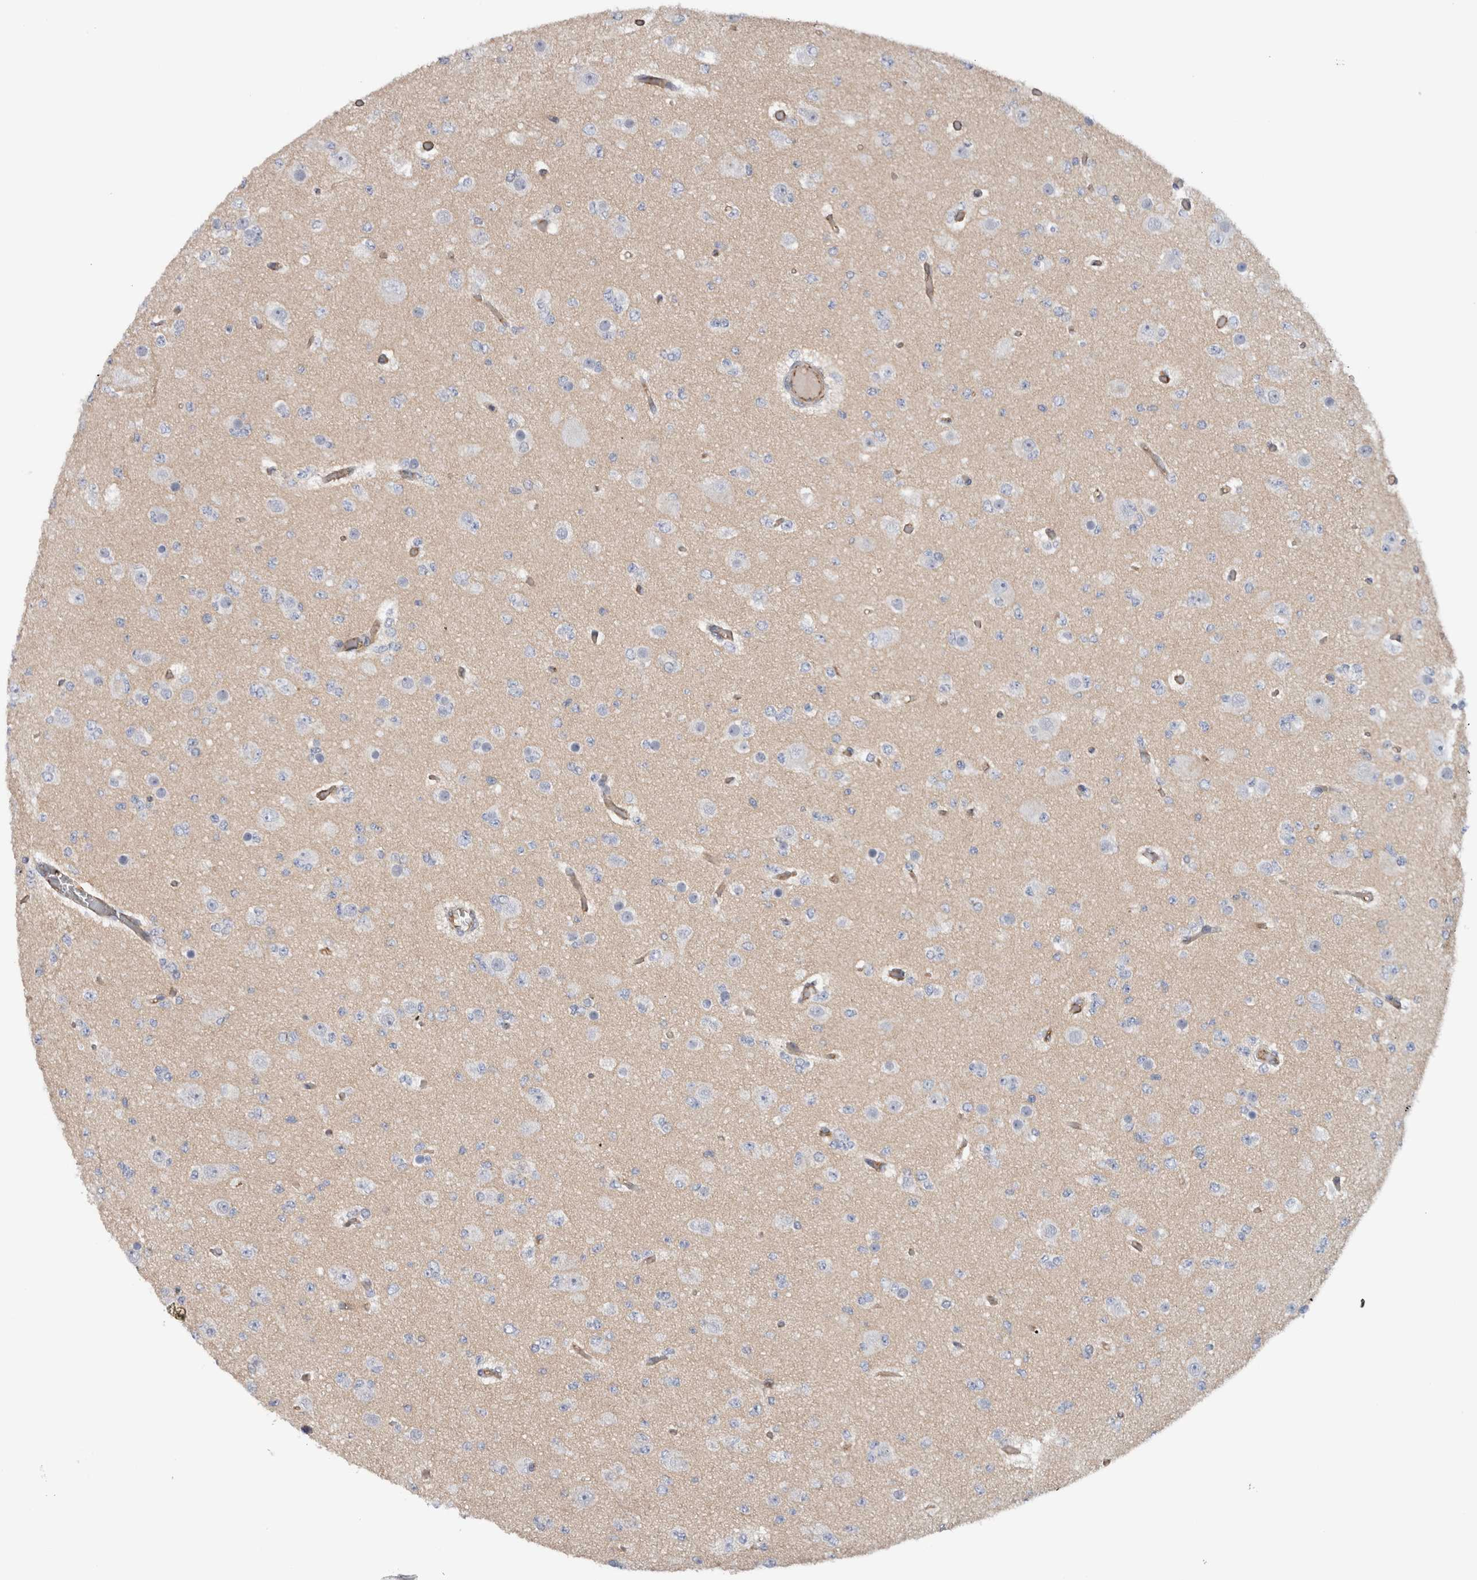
{"staining": {"intensity": "negative", "quantity": "none", "location": "none"}, "tissue": "glioma", "cell_type": "Tumor cells", "image_type": "cancer", "snomed": [{"axis": "morphology", "description": "Glioma, malignant, Low grade"}, {"axis": "topography", "description": "Brain"}], "caption": "Tumor cells show no significant staining in glioma.", "gene": "CD59", "patient": {"sex": "female", "age": 22}}